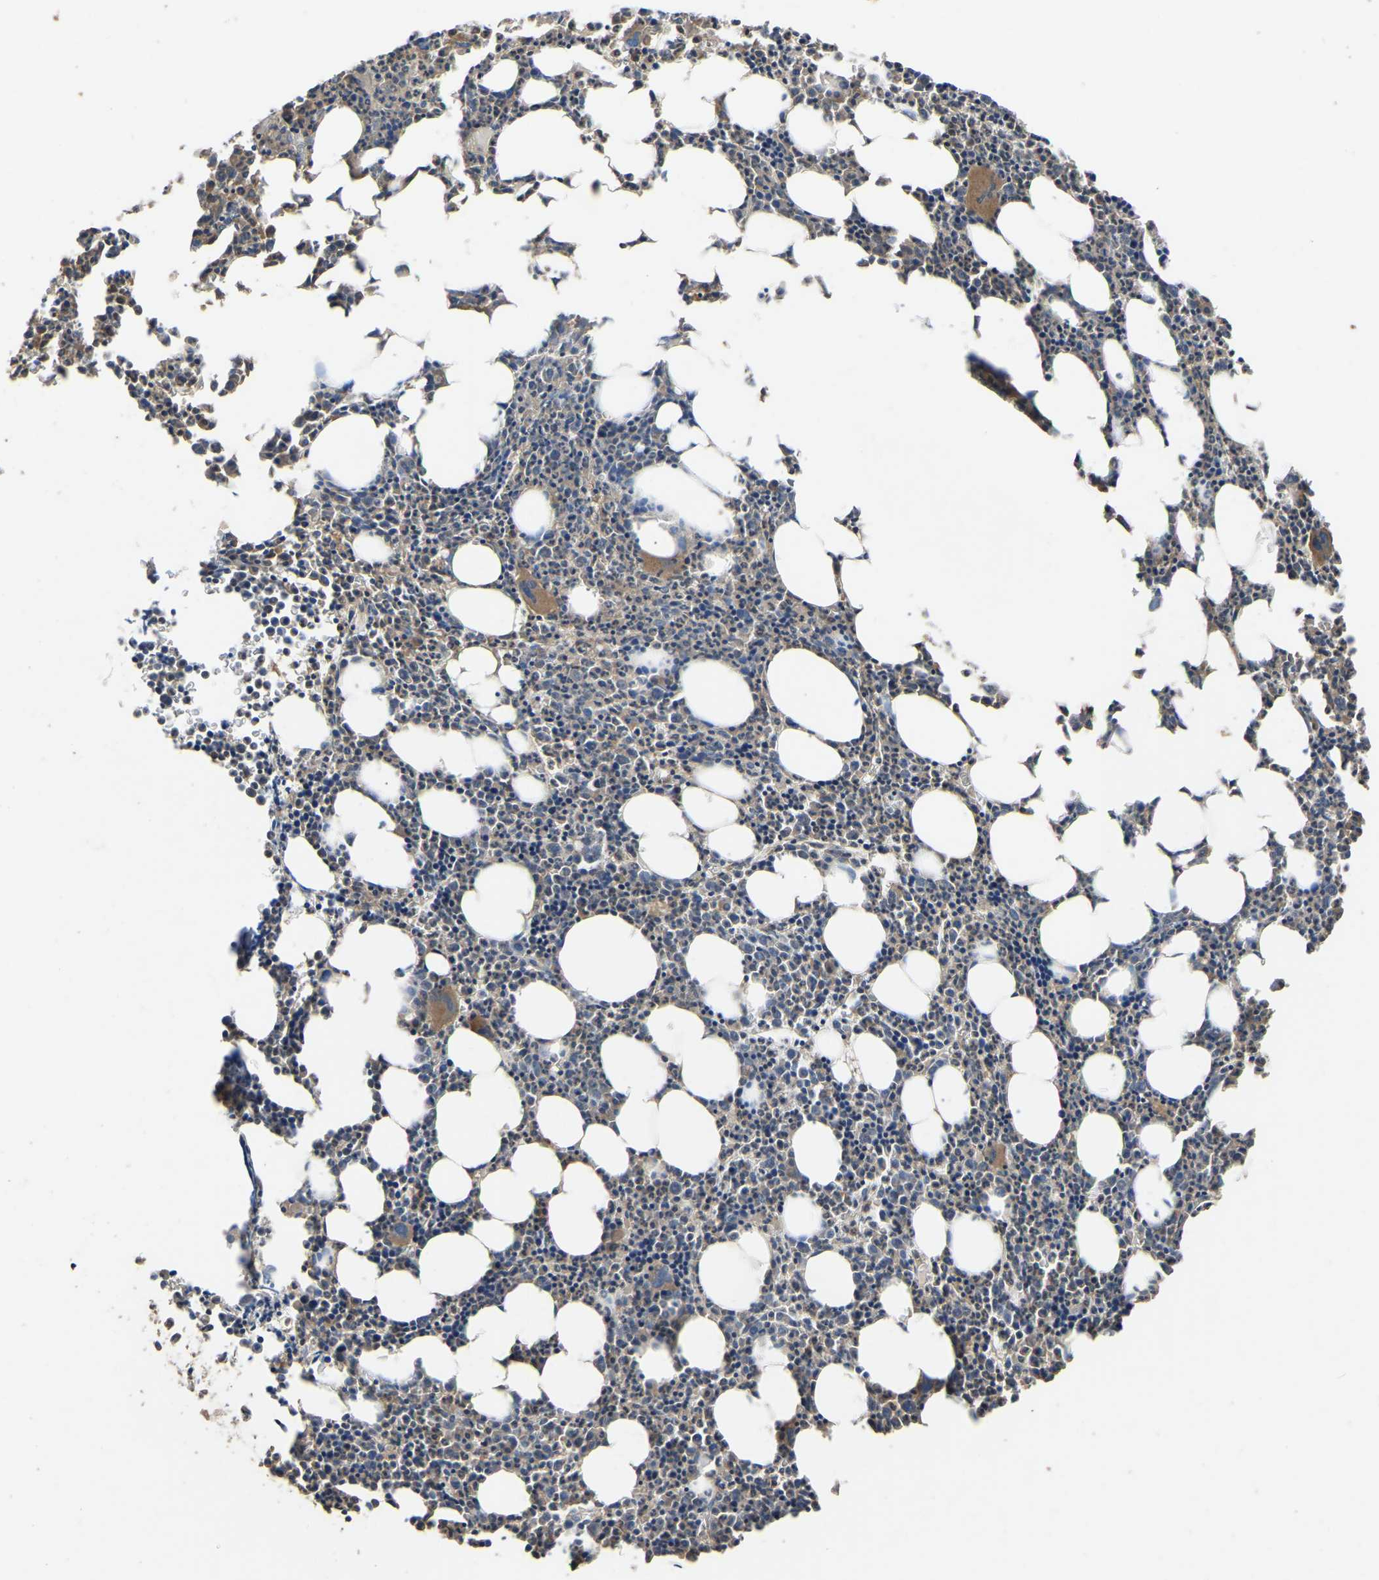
{"staining": {"intensity": "moderate", "quantity": ">75%", "location": "cytoplasmic/membranous"}, "tissue": "bone marrow", "cell_type": "Hematopoietic cells", "image_type": "normal", "snomed": [{"axis": "morphology", "description": "Normal tissue, NOS"}, {"axis": "morphology", "description": "Inflammation, NOS"}, {"axis": "topography", "description": "Bone marrow"}], "caption": "Hematopoietic cells demonstrate medium levels of moderate cytoplasmic/membranous expression in approximately >75% of cells in benign human bone marrow.", "gene": "FHIT", "patient": {"sex": "female", "age": 40}}